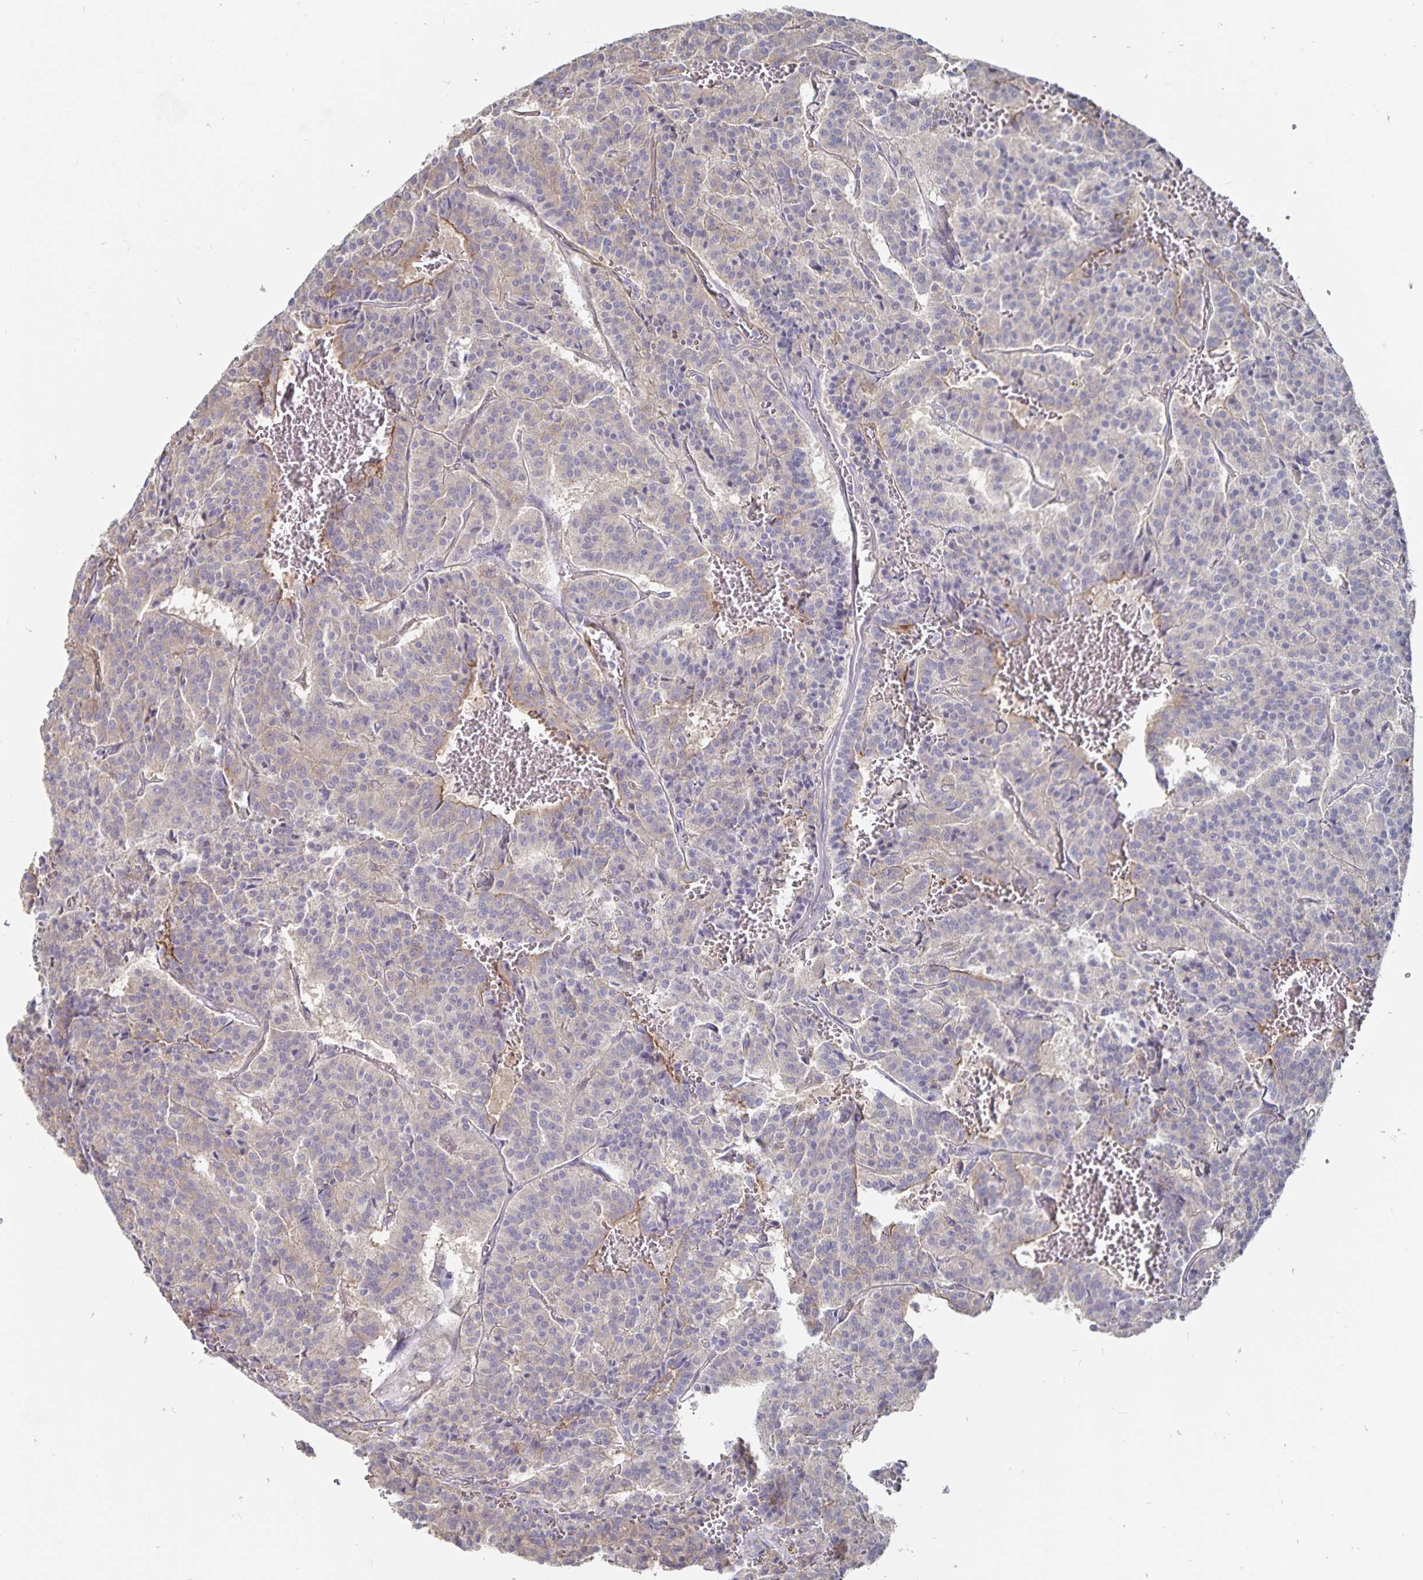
{"staining": {"intensity": "weak", "quantity": "<25%", "location": "cytoplasmic/membranous"}, "tissue": "carcinoid", "cell_type": "Tumor cells", "image_type": "cancer", "snomed": [{"axis": "morphology", "description": "Carcinoid, malignant, NOS"}, {"axis": "topography", "description": "Lung"}], "caption": "Protein analysis of carcinoid reveals no significant staining in tumor cells. The staining was performed using DAB (3,3'-diaminobenzidine) to visualize the protein expression in brown, while the nuclei were stained in blue with hematoxylin (Magnification: 20x).", "gene": "SSTR1", "patient": {"sex": "male", "age": 70}}